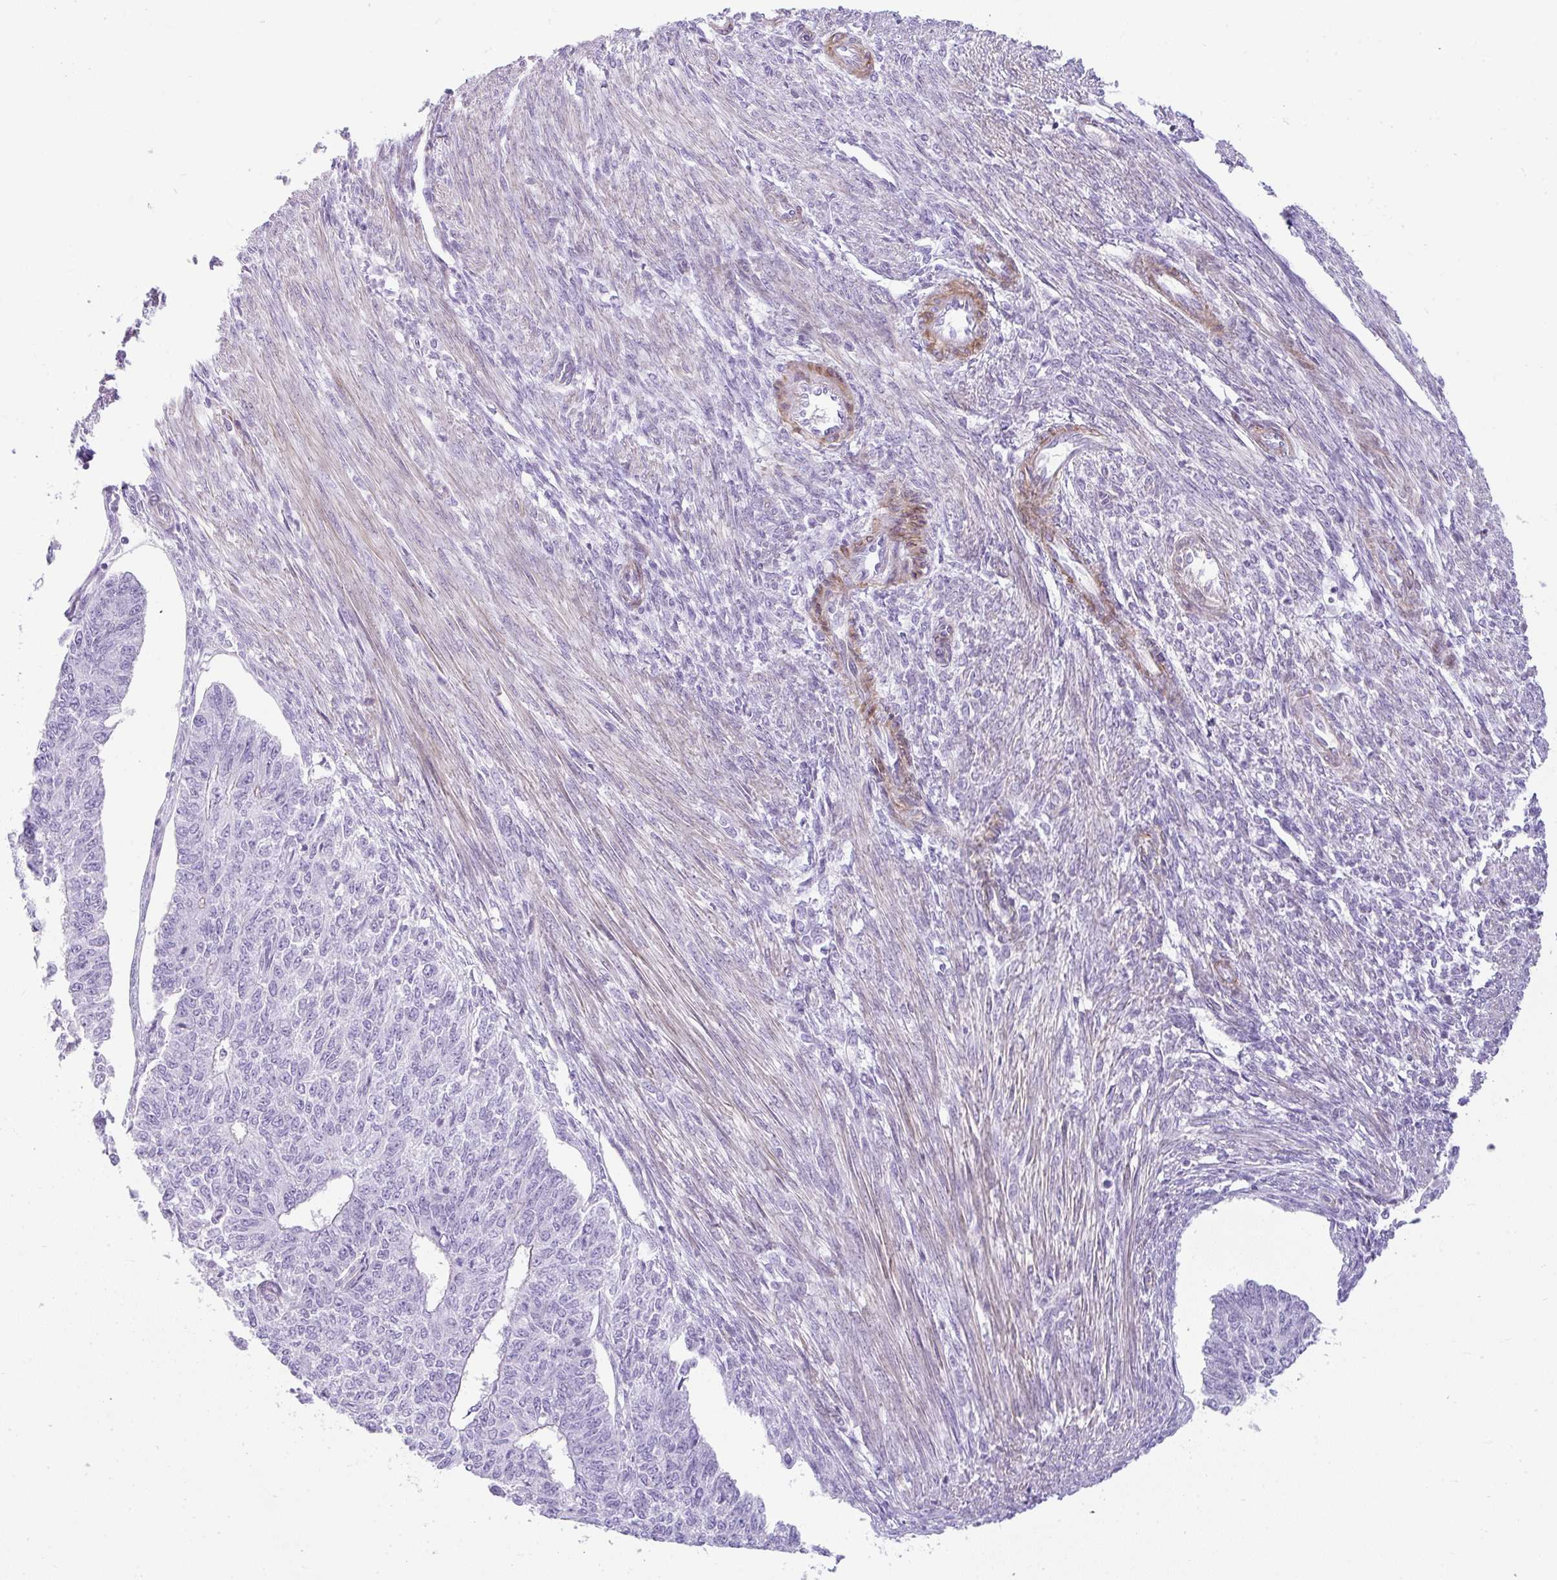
{"staining": {"intensity": "negative", "quantity": "none", "location": "none"}, "tissue": "endometrial cancer", "cell_type": "Tumor cells", "image_type": "cancer", "snomed": [{"axis": "morphology", "description": "Adenocarcinoma, NOS"}, {"axis": "topography", "description": "Endometrium"}], "caption": "A high-resolution photomicrograph shows immunohistochemistry (IHC) staining of endometrial adenocarcinoma, which shows no significant positivity in tumor cells.", "gene": "CDRT15", "patient": {"sex": "female", "age": 32}}